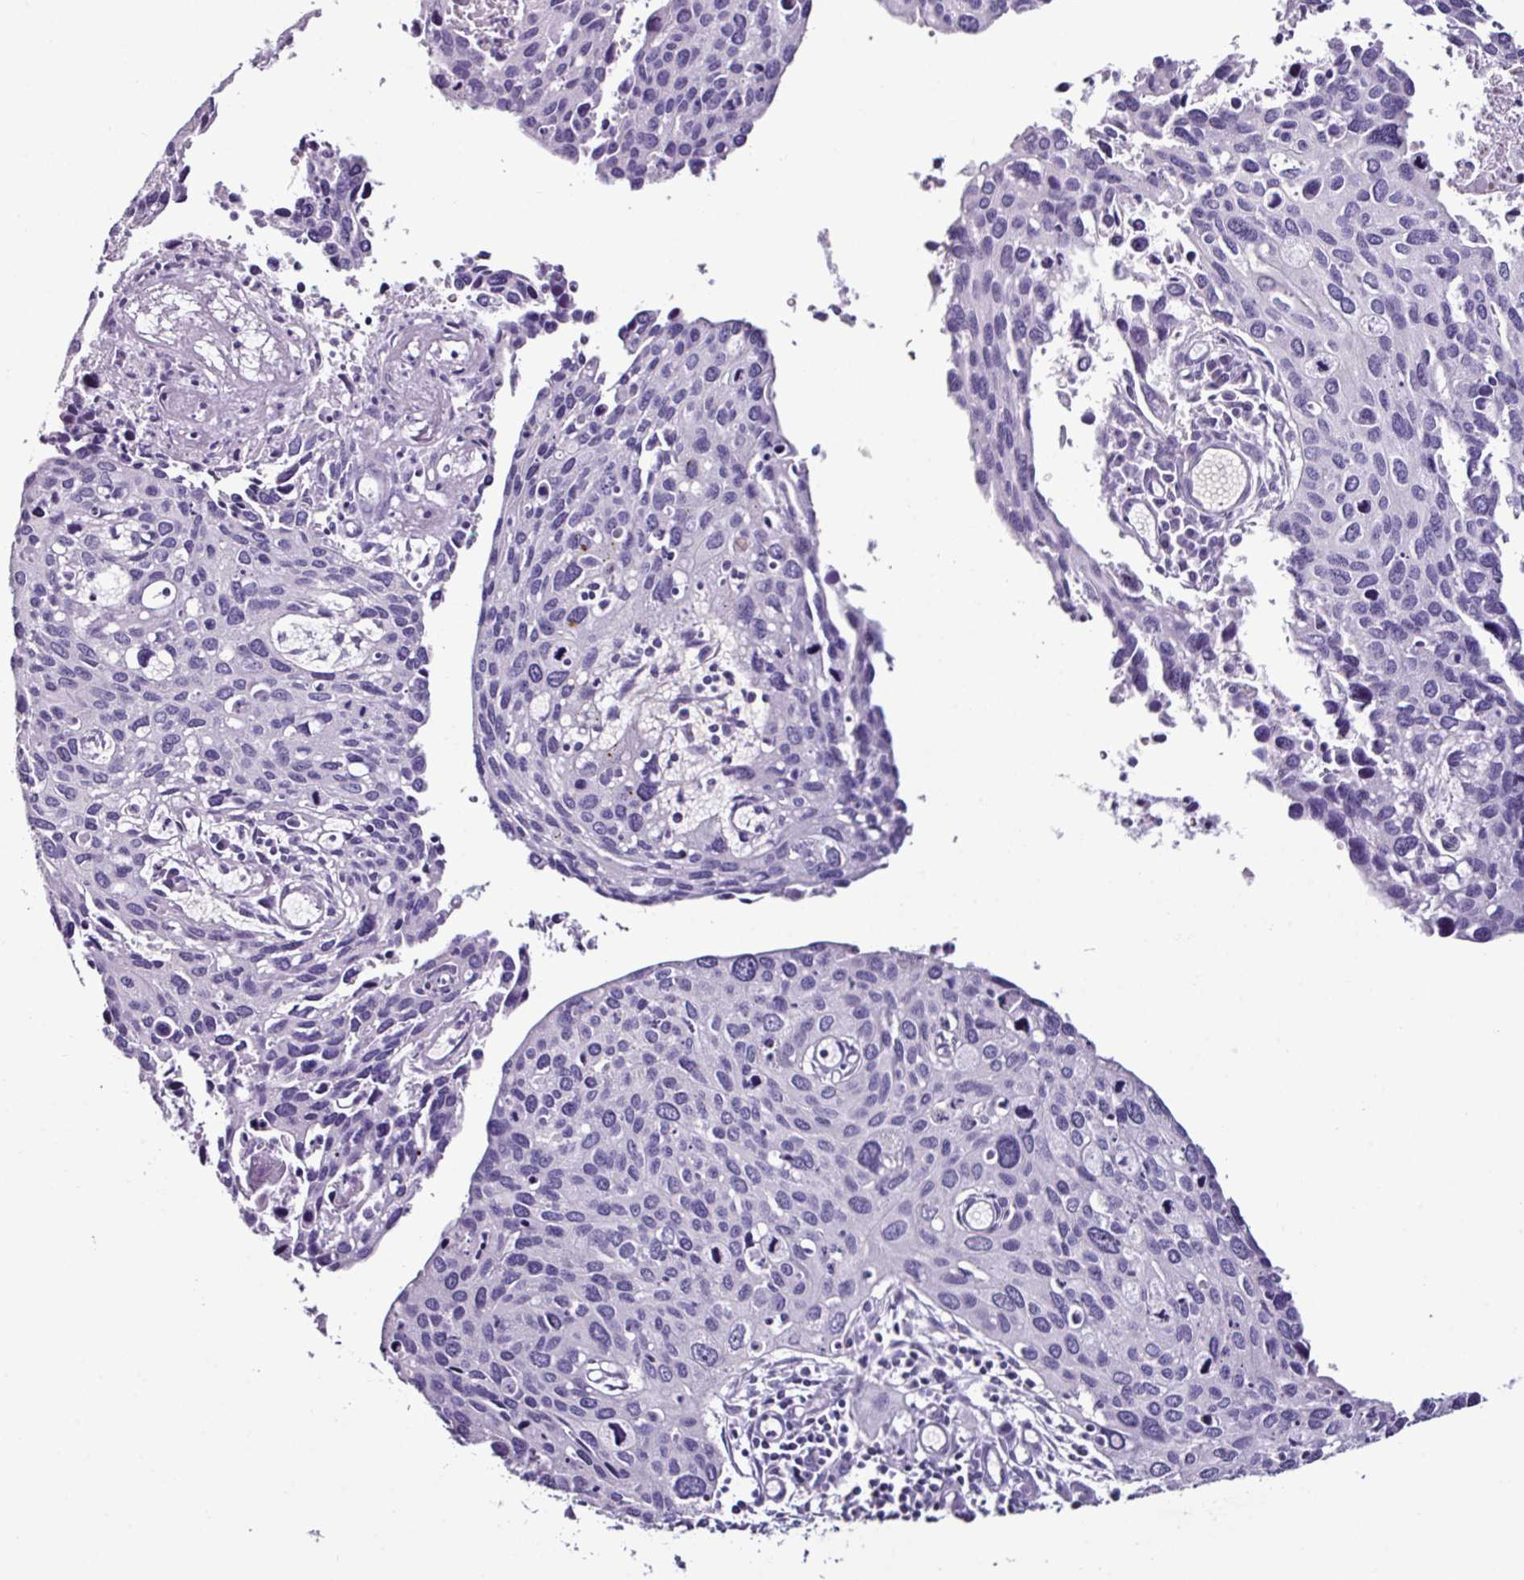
{"staining": {"intensity": "negative", "quantity": "none", "location": "none"}, "tissue": "cervical cancer", "cell_type": "Tumor cells", "image_type": "cancer", "snomed": [{"axis": "morphology", "description": "Squamous cell carcinoma, NOS"}, {"axis": "topography", "description": "Cervix"}], "caption": "This is an IHC image of cervical squamous cell carcinoma. There is no expression in tumor cells.", "gene": "GLP2R", "patient": {"sex": "female", "age": 55}}